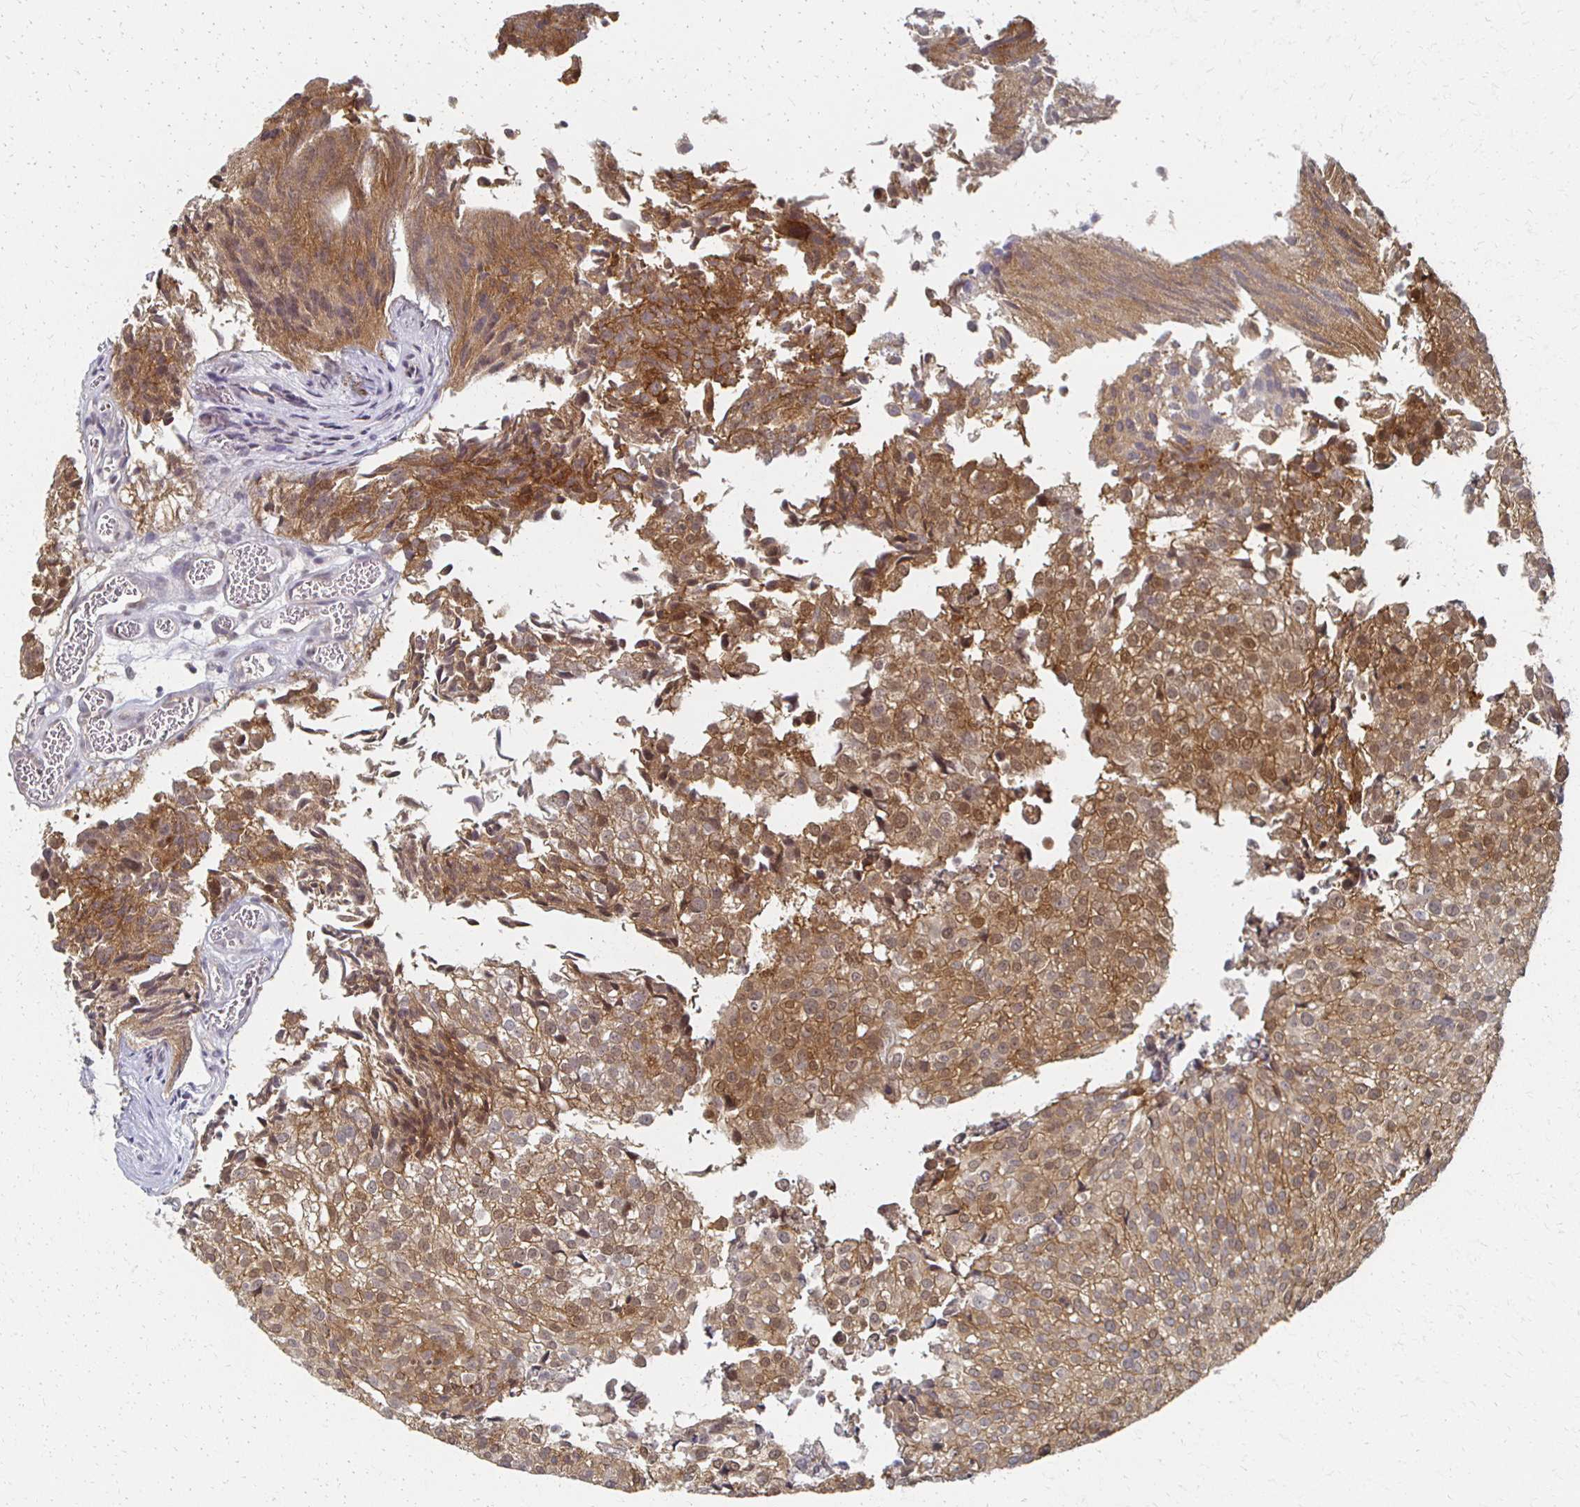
{"staining": {"intensity": "moderate", "quantity": ">75%", "location": "cytoplasmic/membranous"}, "tissue": "urothelial cancer", "cell_type": "Tumor cells", "image_type": "cancer", "snomed": [{"axis": "morphology", "description": "Urothelial carcinoma, Low grade"}, {"axis": "topography", "description": "Urinary bladder"}], "caption": "DAB (3,3'-diaminobenzidine) immunohistochemical staining of low-grade urothelial carcinoma reveals moderate cytoplasmic/membranous protein expression in approximately >75% of tumor cells.", "gene": "DAB1", "patient": {"sex": "male", "age": 80}}